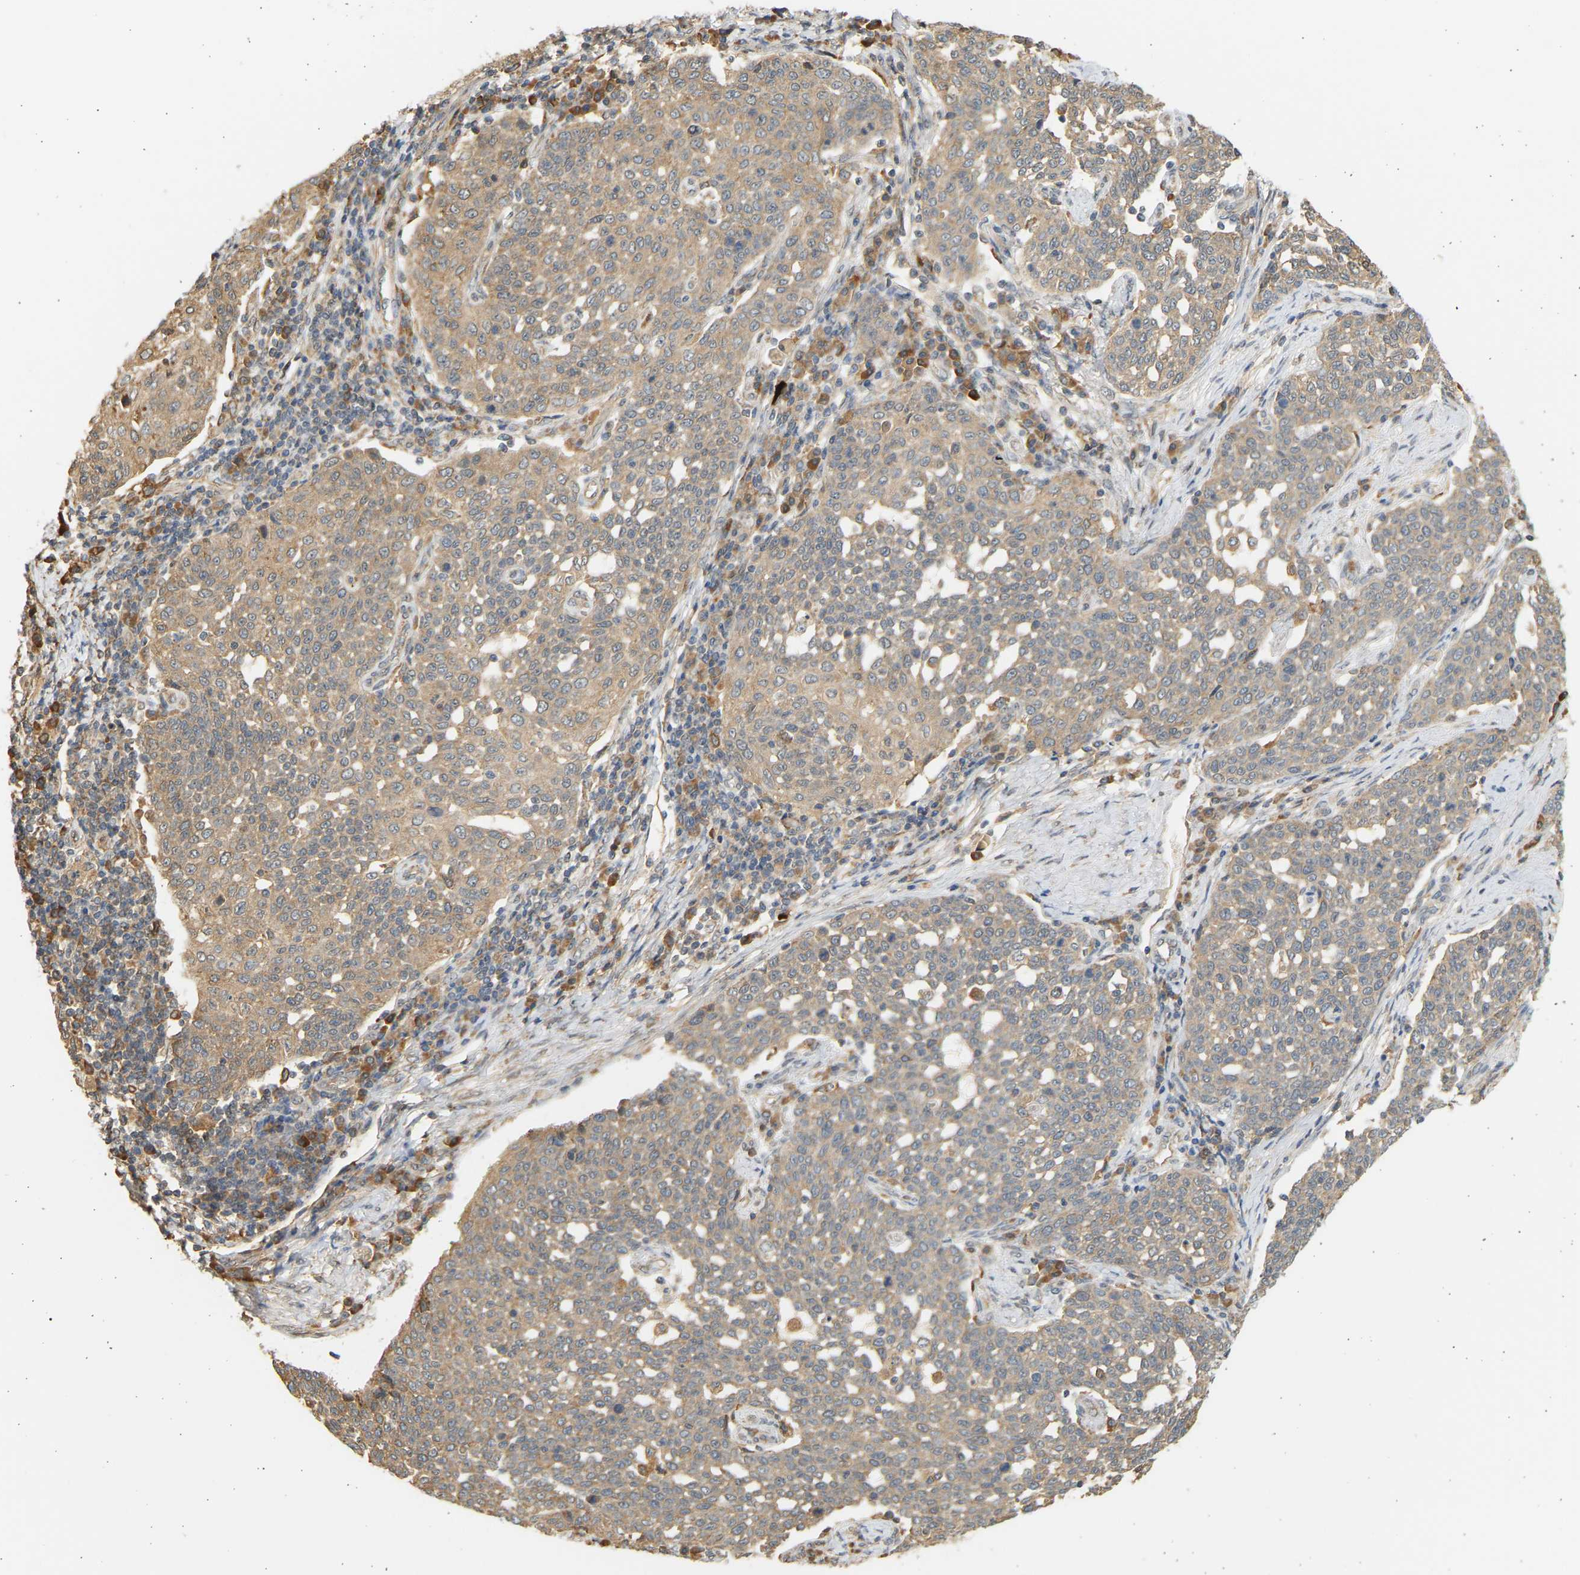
{"staining": {"intensity": "weak", "quantity": ">75%", "location": "cytoplasmic/membranous"}, "tissue": "cervical cancer", "cell_type": "Tumor cells", "image_type": "cancer", "snomed": [{"axis": "morphology", "description": "Squamous cell carcinoma, NOS"}, {"axis": "topography", "description": "Cervix"}], "caption": "An immunohistochemistry (IHC) photomicrograph of neoplastic tissue is shown. Protein staining in brown highlights weak cytoplasmic/membranous positivity in cervical cancer within tumor cells. The staining is performed using DAB (3,3'-diaminobenzidine) brown chromogen to label protein expression. The nuclei are counter-stained blue using hematoxylin.", "gene": "B4GALT6", "patient": {"sex": "female", "age": 34}}